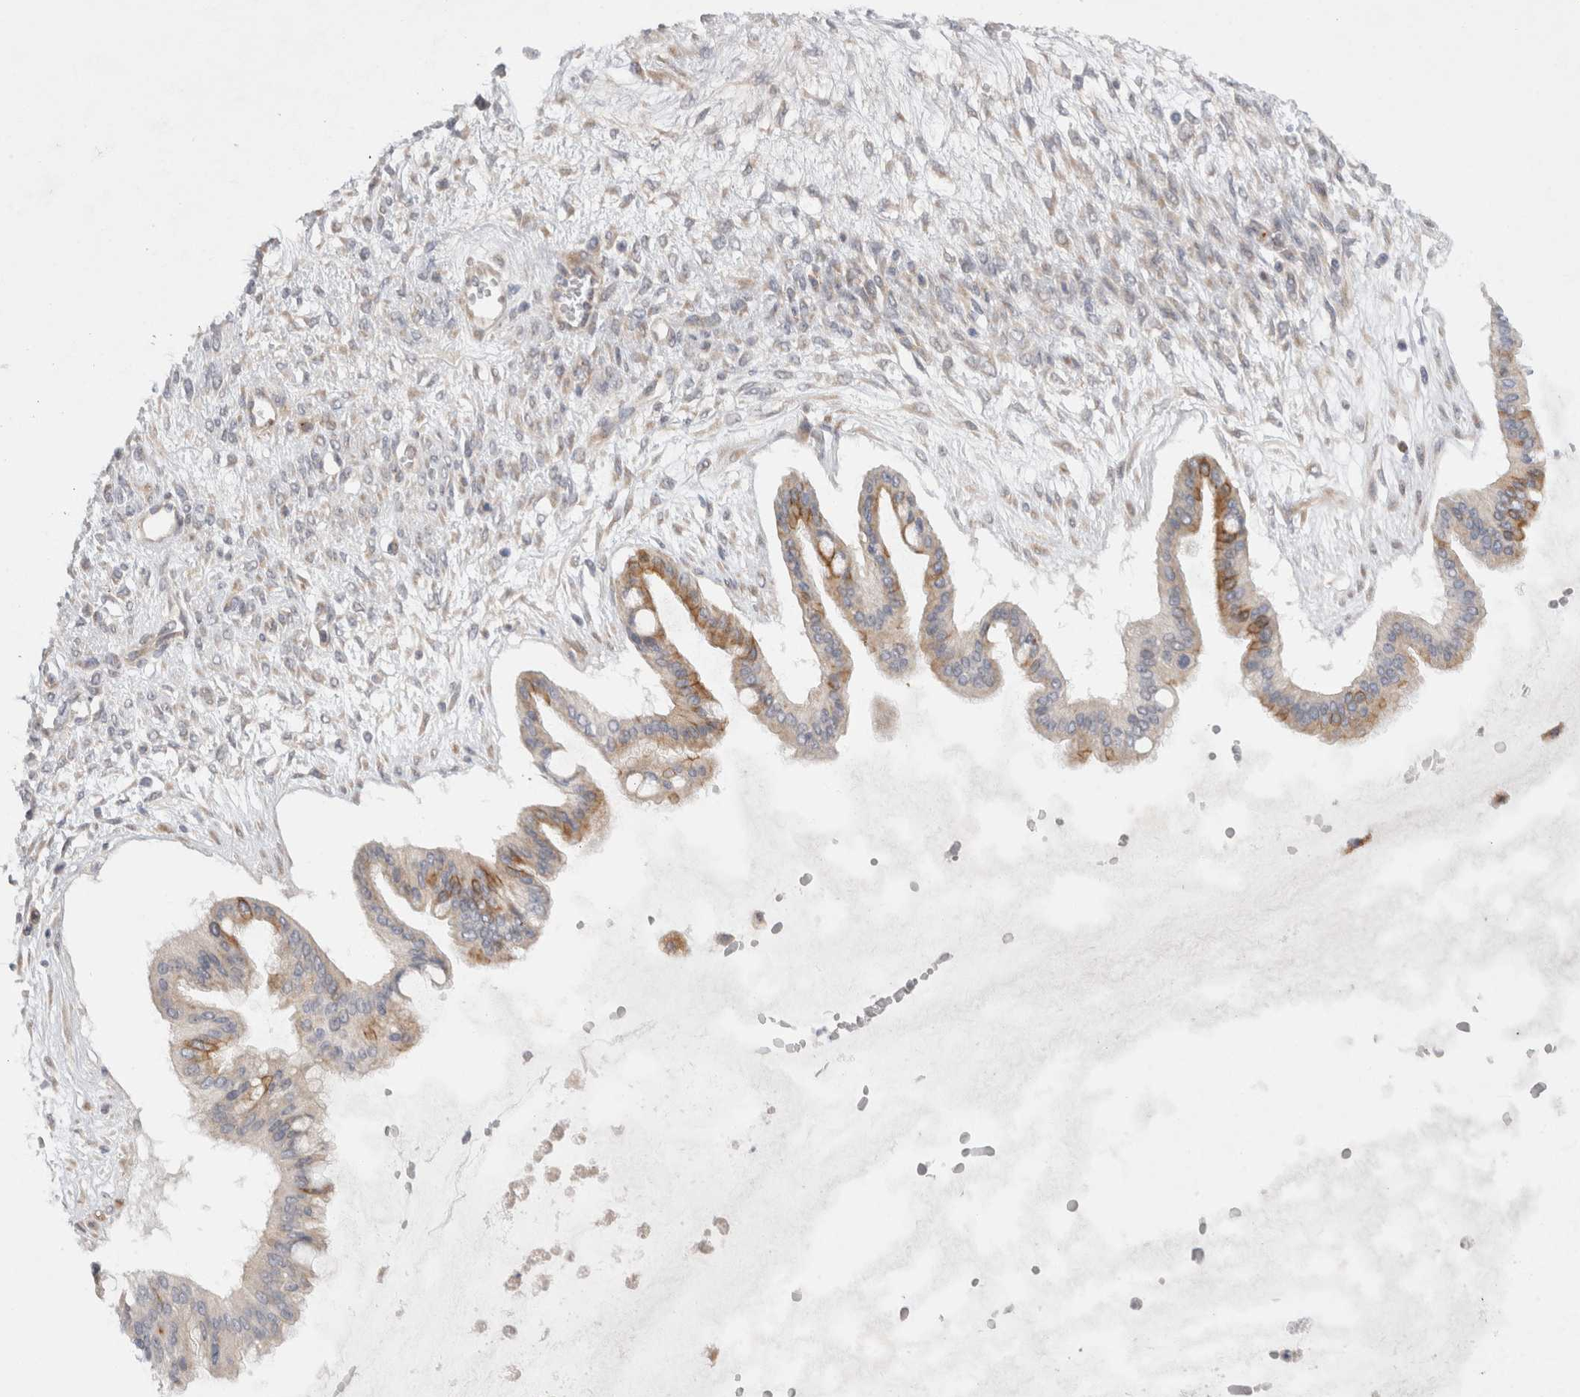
{"staining": {"intensity": "weak", "quantity": ">75%", "location": "cytoplasmic/membranous"}, "tissue": "ovarian cancer", "cell_type": "Tumor cells", "image_type": "cancer", "snomed": [{"axis": "morphology", "description": "Cystadenocarcinoma, mucinous, NOS"}, {"axis": "topography", "description": "Ovary"}], "caption": "An IHC histopathology image of neoplastic tissue is shown. Protein staining in brown shows weak cytoplasmic/membranous positivity in mucinous cystadenocarcinoma (ovarian) within tumor cells.", "gene": "NPC1", "patient": {"sex": "female", "age": 73}}